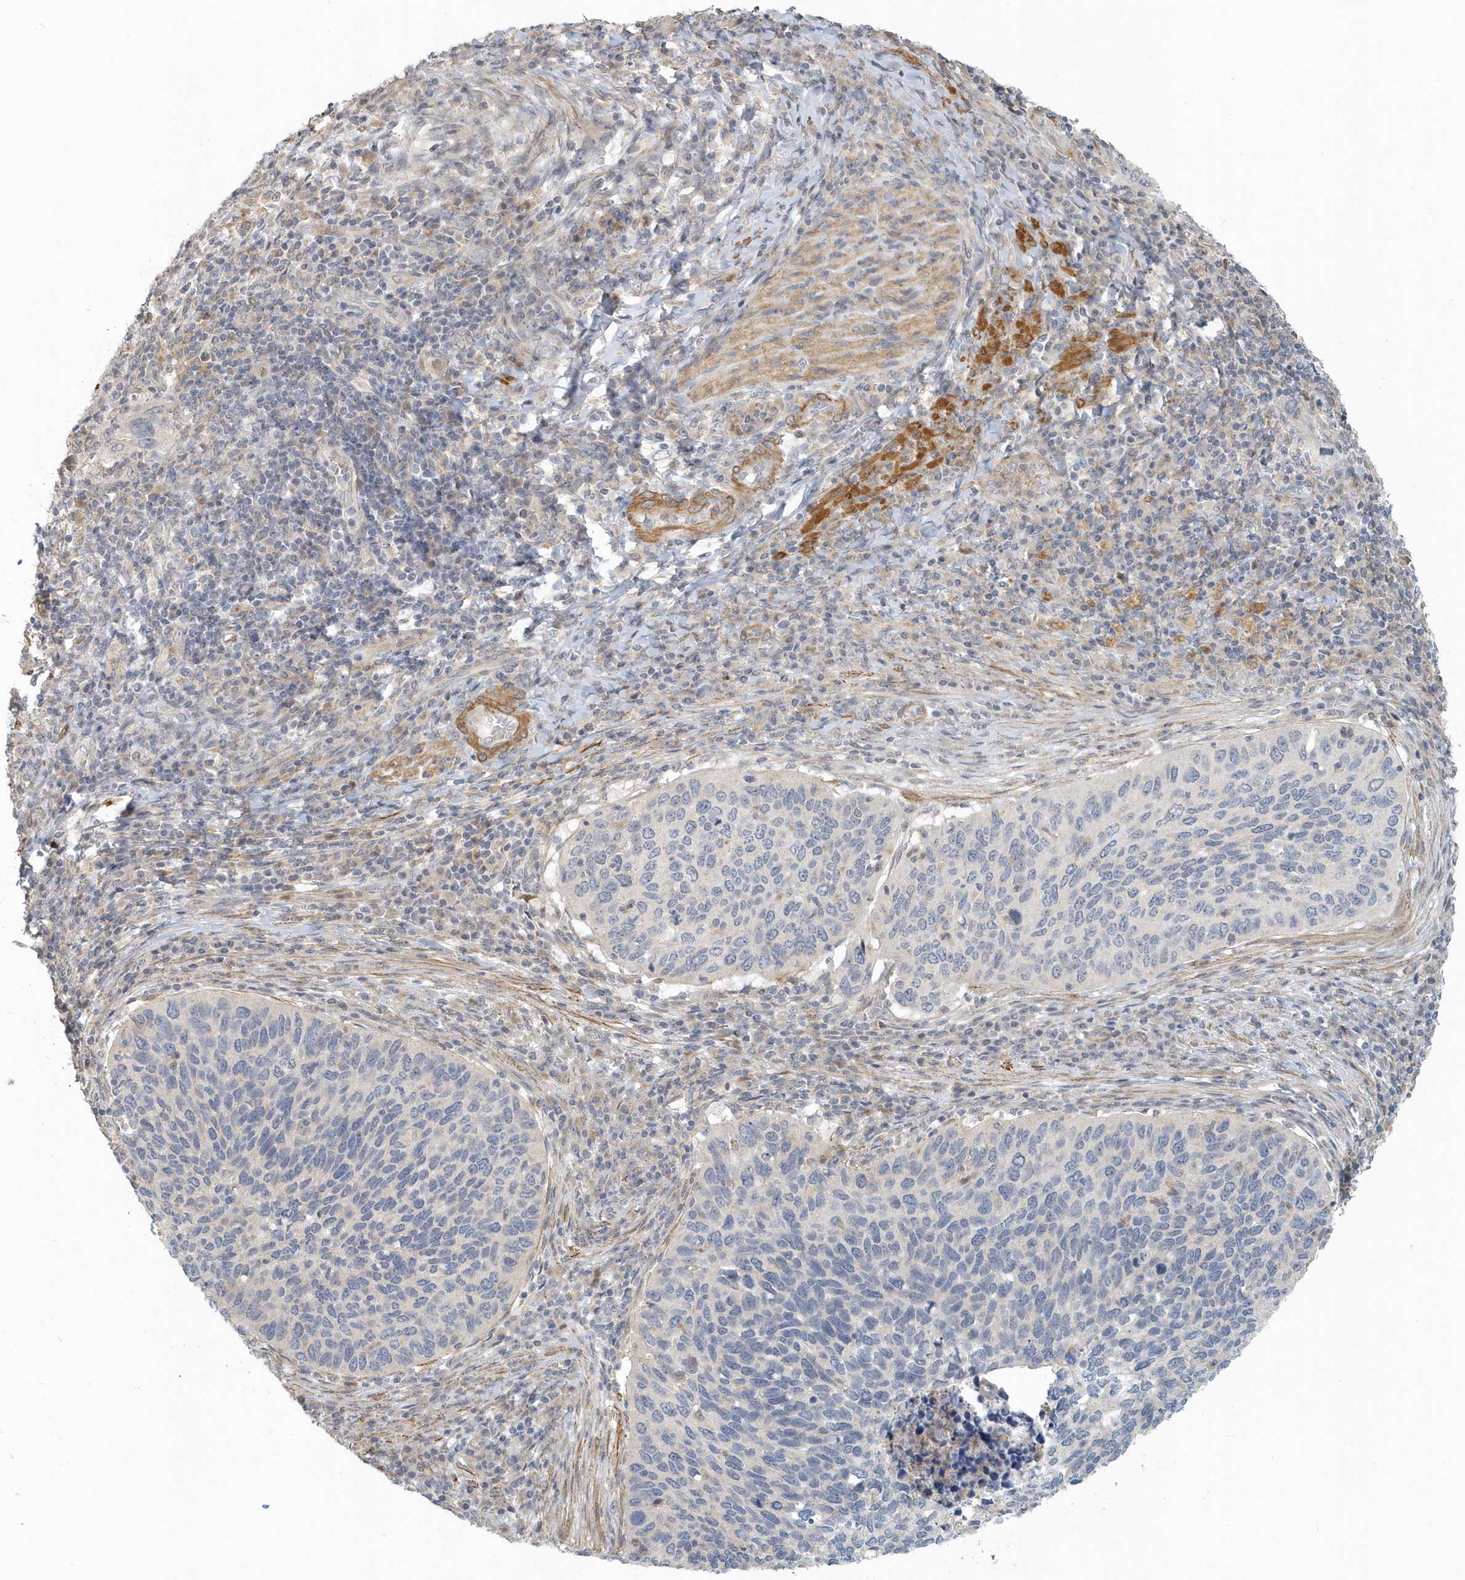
{"staining": {"intensity": "negative", "quantity": "none", "location": "none"}, "tissue": "cervical cancer", "cell_type": "Tumor cells", "image_type": "cancer", "snomed": [{"axis": "morphology", "description": "Squamous cell carcinoma, NOS"}, {"axis": "topography", "description": "Cervix"}], "caption": "This is an IHC histopathology image of human cervical cancer (squamous cell carcinoma). There is no staining in tumor cells.", "gene": "NAPB", "patient": {"sex": "female", "age": 38}}